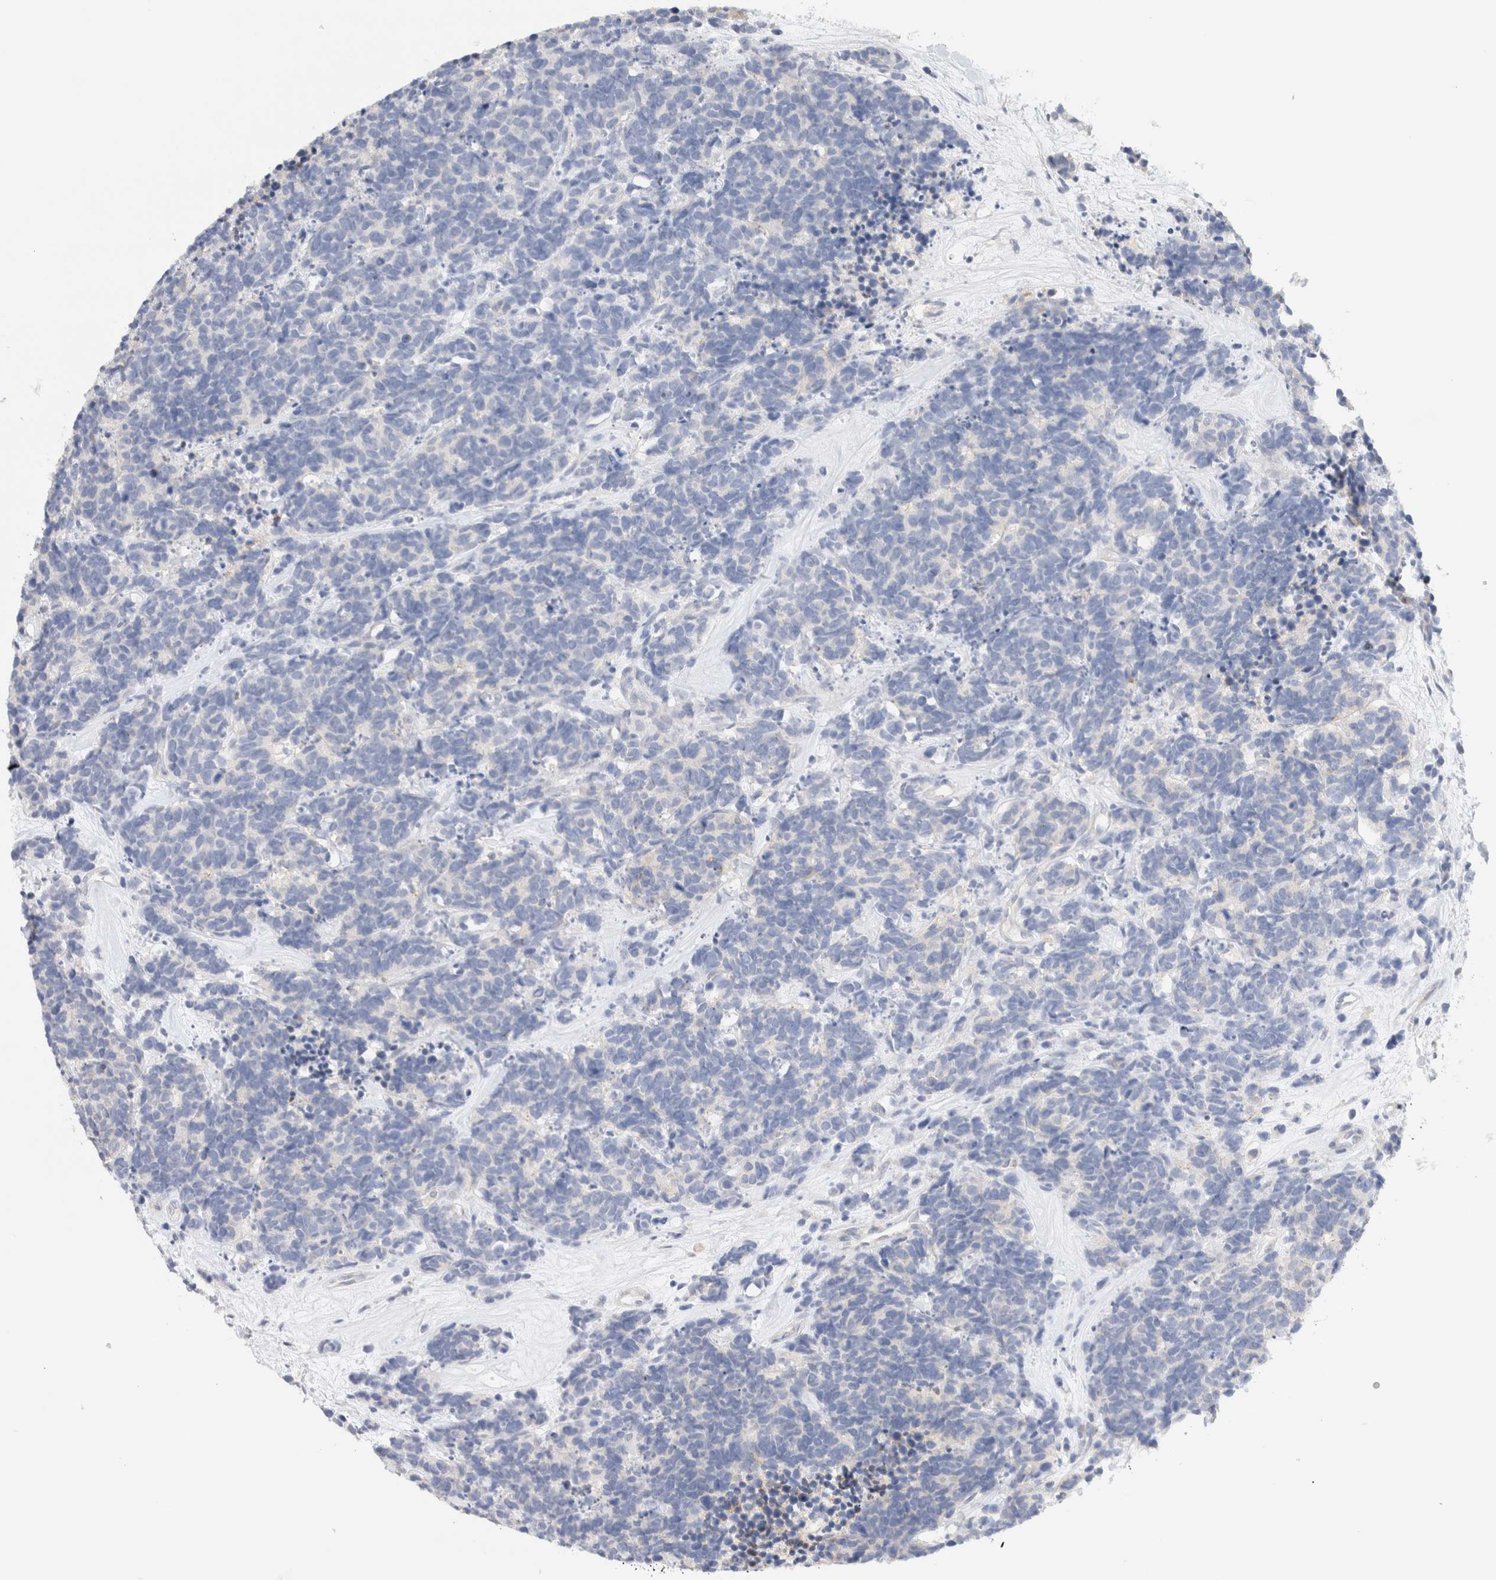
{"staining": {"intensity": "negative", "quantity": "none", "location": "none"}, "tissue": "carcinoid", "cell_type": "Tumor cells", "image_type": "cancer", "snomed": [{"axis": "morphology", "description": "Carcinoma, NOS"}, {"axis": "morphology", "description": "Carcinoid, malignant, NOS"}, {"axis": "topography", "description": "Urinary bladder"}], "caption": "DAB immunohistochemical staining of malignant carcinoid displays no significant positivity in tumor cells.", "gene": "GADD45G", "patient": {"sex": "male", "age": 57}}